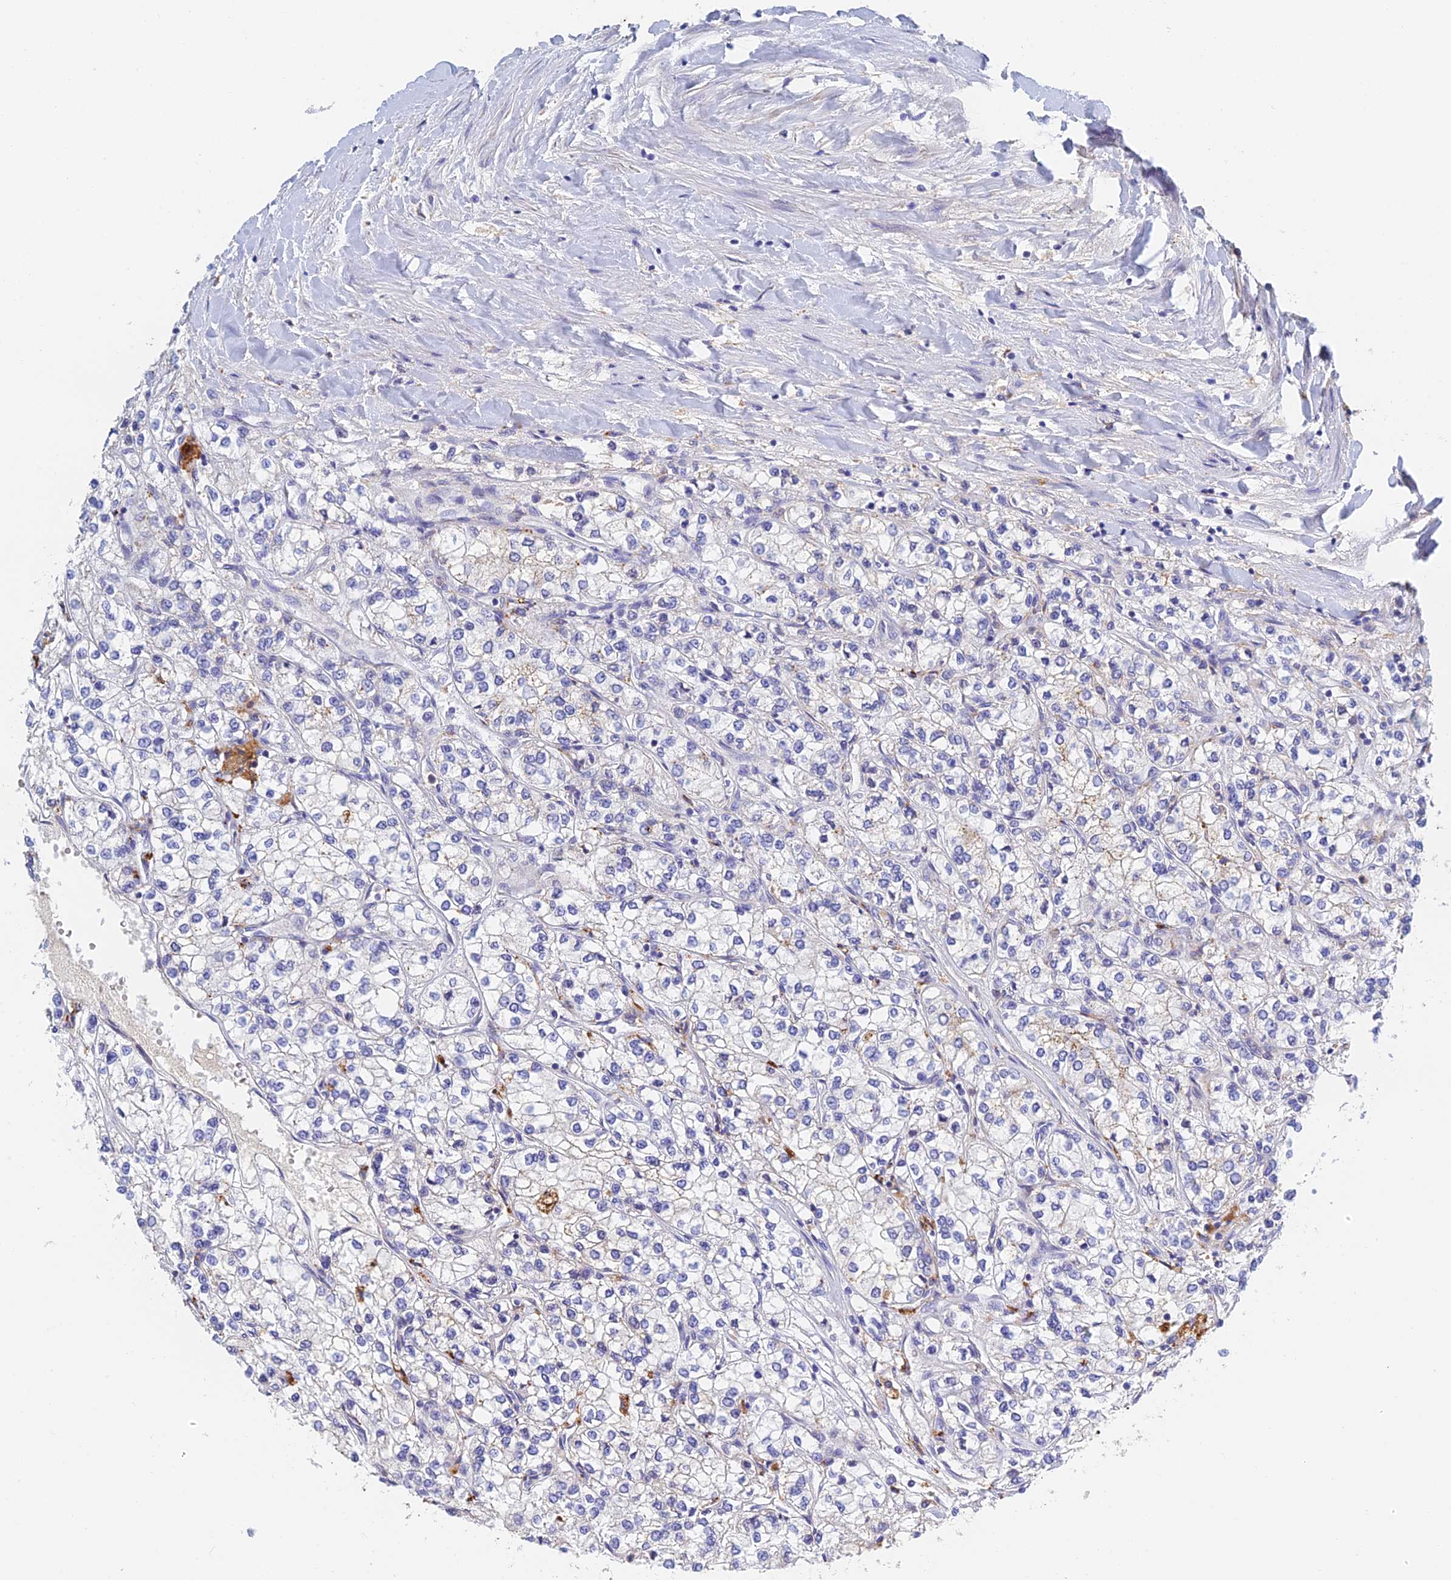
{"staining": {"intensity": "negative", "quantity": "none", "location": "none"}, "tissue": "renal cancer", "cell_type": "Tumor cells", "image_type": "cancer", "snomed": [{"axis": "morphology", "description": "Adenocarcinoma, NOS"}, {"axis": "topography", "description": "Kidney"}], "caption": "High magnification brightfield microscopy of renal cancer (adenocarcinoma) stained with DAB (3,3'-diaminobenzidine) (brown) and counterstained with hematoxylin (blue): tumor cells show no significant staining. Nuclei are stained in blue.", "gene": "RPGRIP1L", "patient": {"sex": "male", "age": 80}}